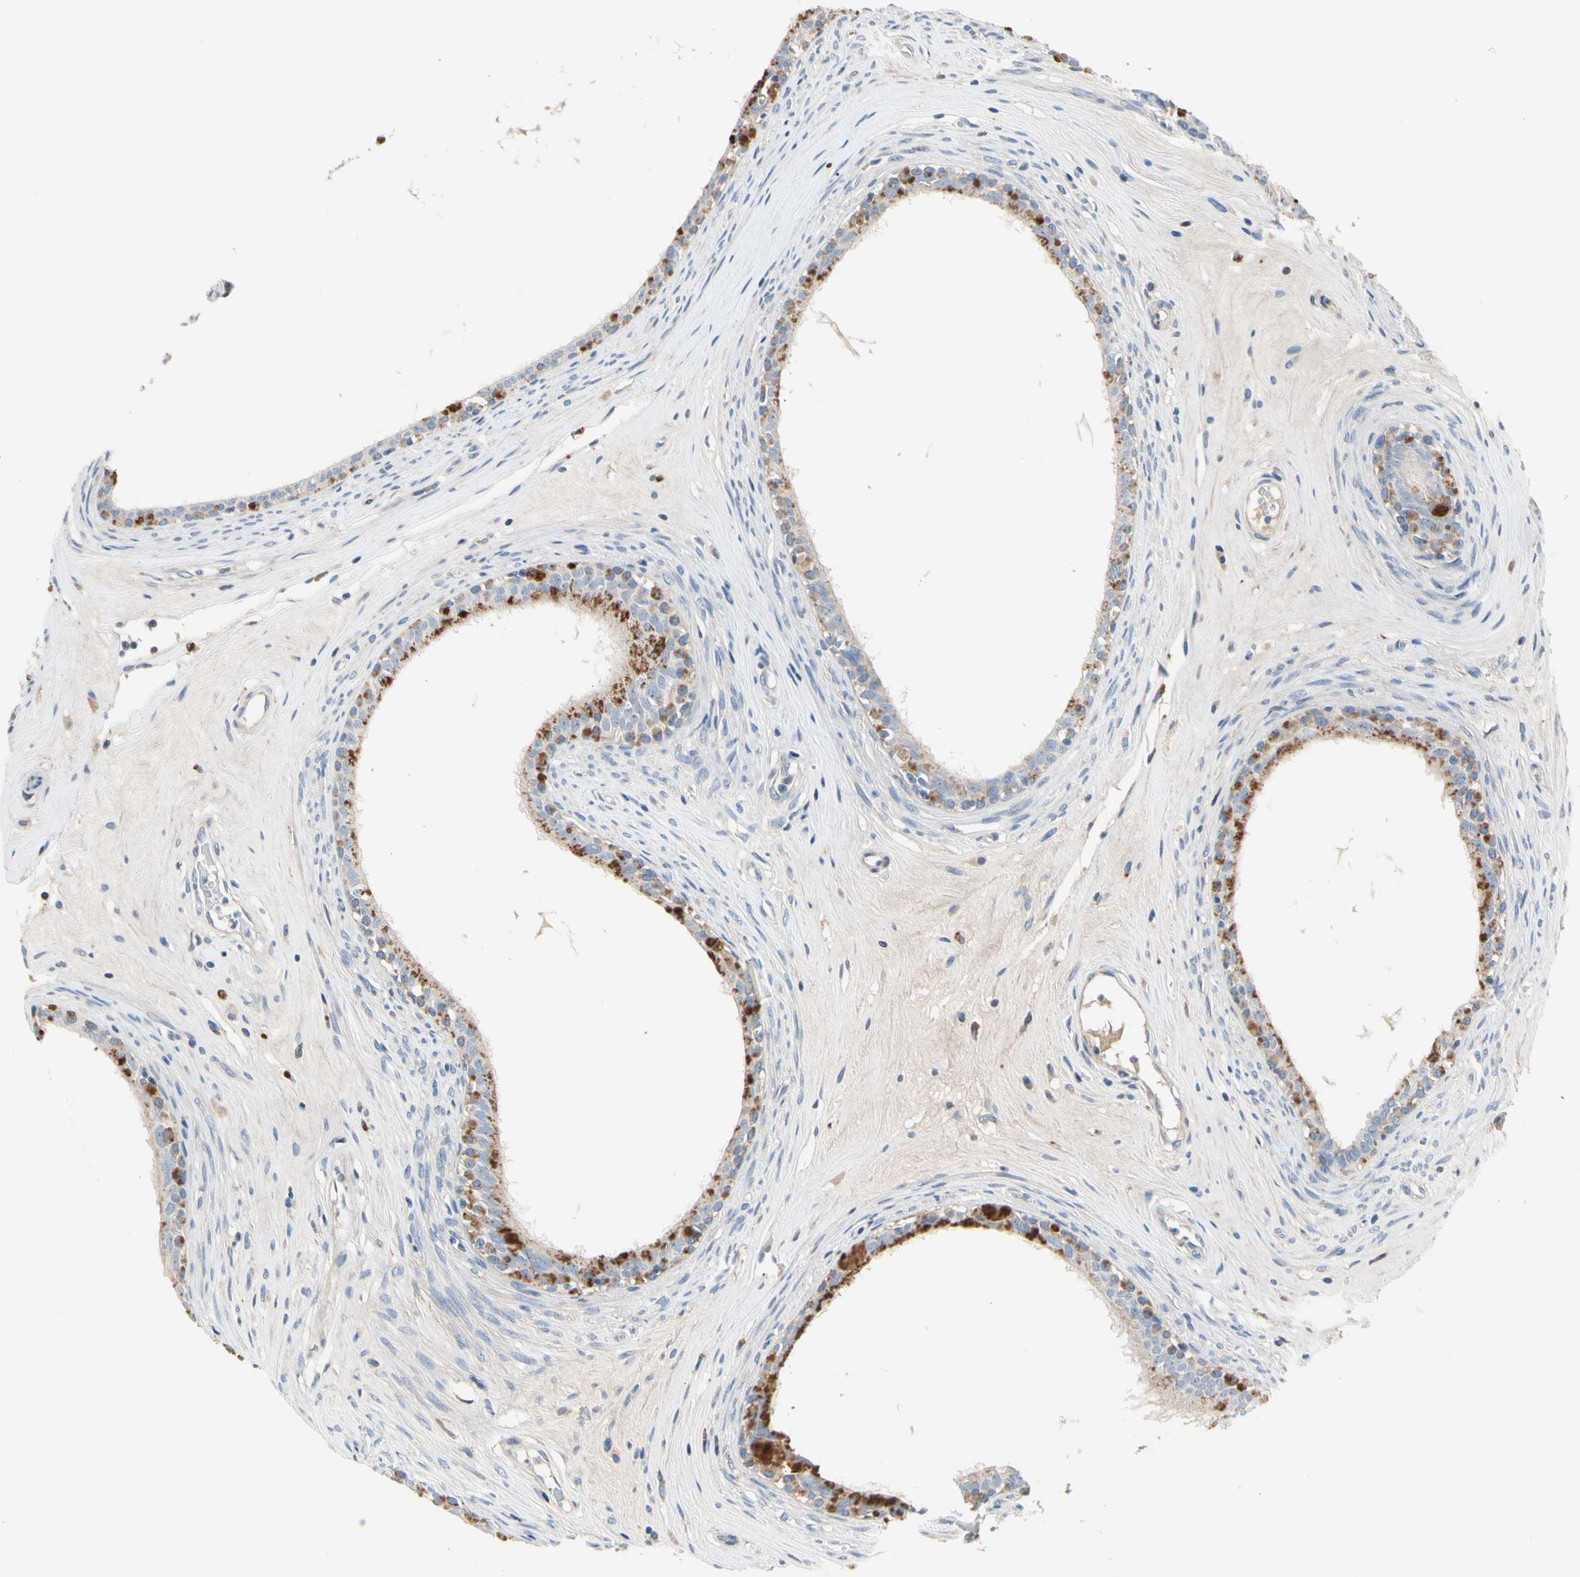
{"staining": {"intensity": "moderate", "quantity": "25%-75%", "location": "cytoplasmic/membranous"}, "tissue": "epididymis", "cell_type": "Glandular cells", "image_type": "normal", "snomed": [{"axis": "morphology", "description": "Normal tissue, NOS"}, {"axis": "morphology", "description": "Inflammation, NOS"}, {"axis": "topography", "description": "Epididymis"}], "caption": "Immunohistochemistry (DAB) staining of normal epididymis displays moderate cytoplasmic/membranous protein expression in about 25%-75% of glandular cells. (Brightfield microscopy of DAB IHC at high magnification).", "gene": "GAS6", "patient": {"sex": "male", "age": 84}}